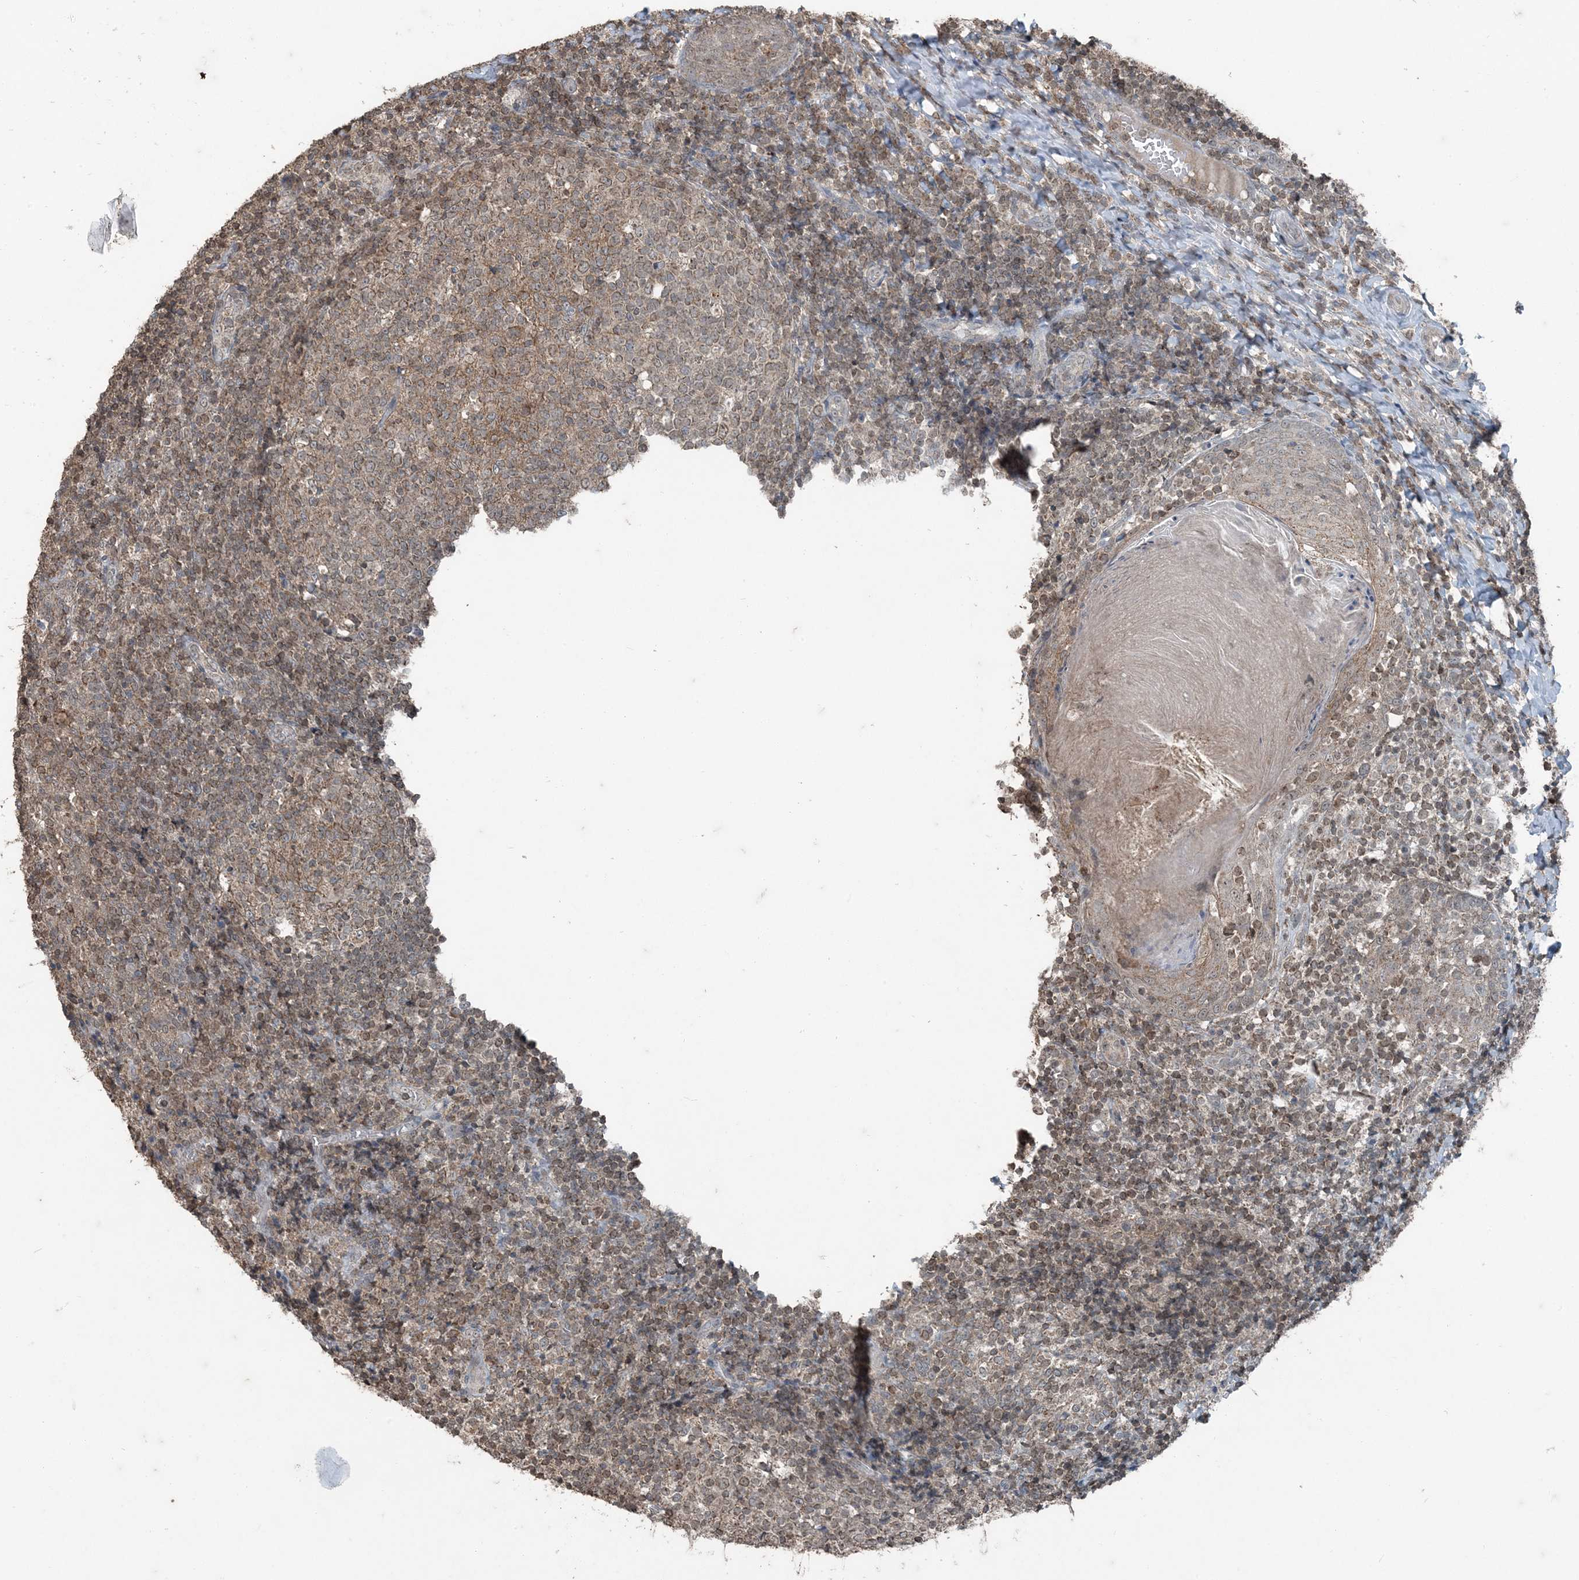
{"staining": {"intensity": "moderate", "quantity": "25%-75%", "location": "cytoplasmic/membranous"}, "tissue": "tonsil", "cell_type": "Germinal center cells", "image_type": "normal", "snomed": [{"axis": "morphology", "description": "Normal tissue, NOS"}, {"axis": "topography", "description": "Tonsil"}], "caption": "Germinal center cells reveal moderate cytoplasmic/membranous staining in about 25%-75% of cells in normal tonsil.", "gene": "GNL1", "patient": {"sex": "female", "age": 19}}